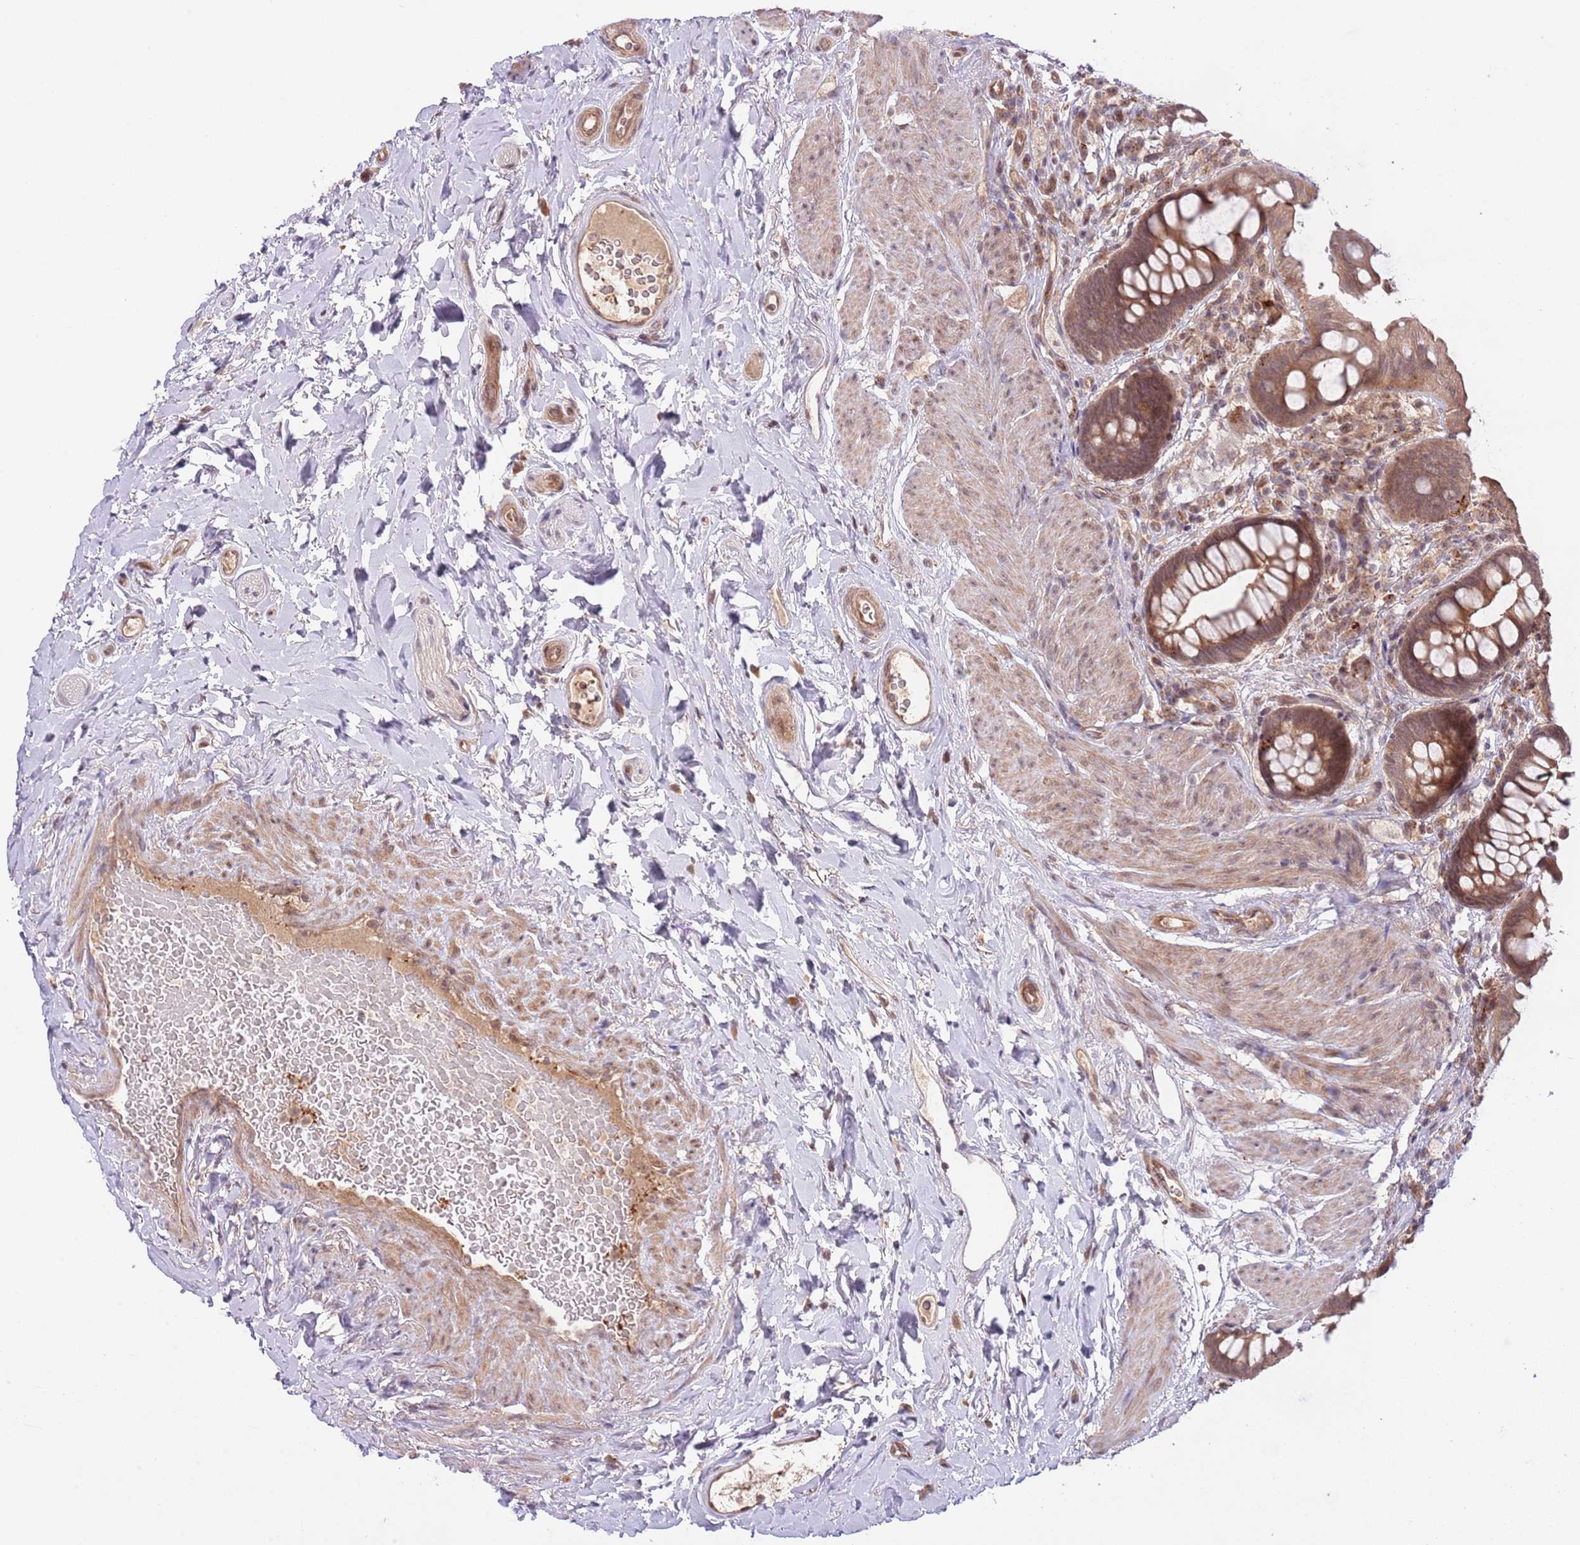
{"staining": {"intensity": "moderate", "quantity": ">75%", "location": "cytoplasmic/membranous,nuclear"}, "tissue": "rectum", "cell_type": "Glandular cells", "image_type": "normal", "snomed": [{"axis": "morphology", "description": "Normal tissue, NOS"}, {"axis": "topography", "description": "Rectum"}, {"axis": "topography", "description": "Peripheral nerve tissue"}], "caption": "A brown stain highlights moderate cytoplasmic/membranous,nuclear positivity of a protein in glandular cells of normal rectum.", "gene": "PRR16", "patient": {"sex": "female", "age": 69}}